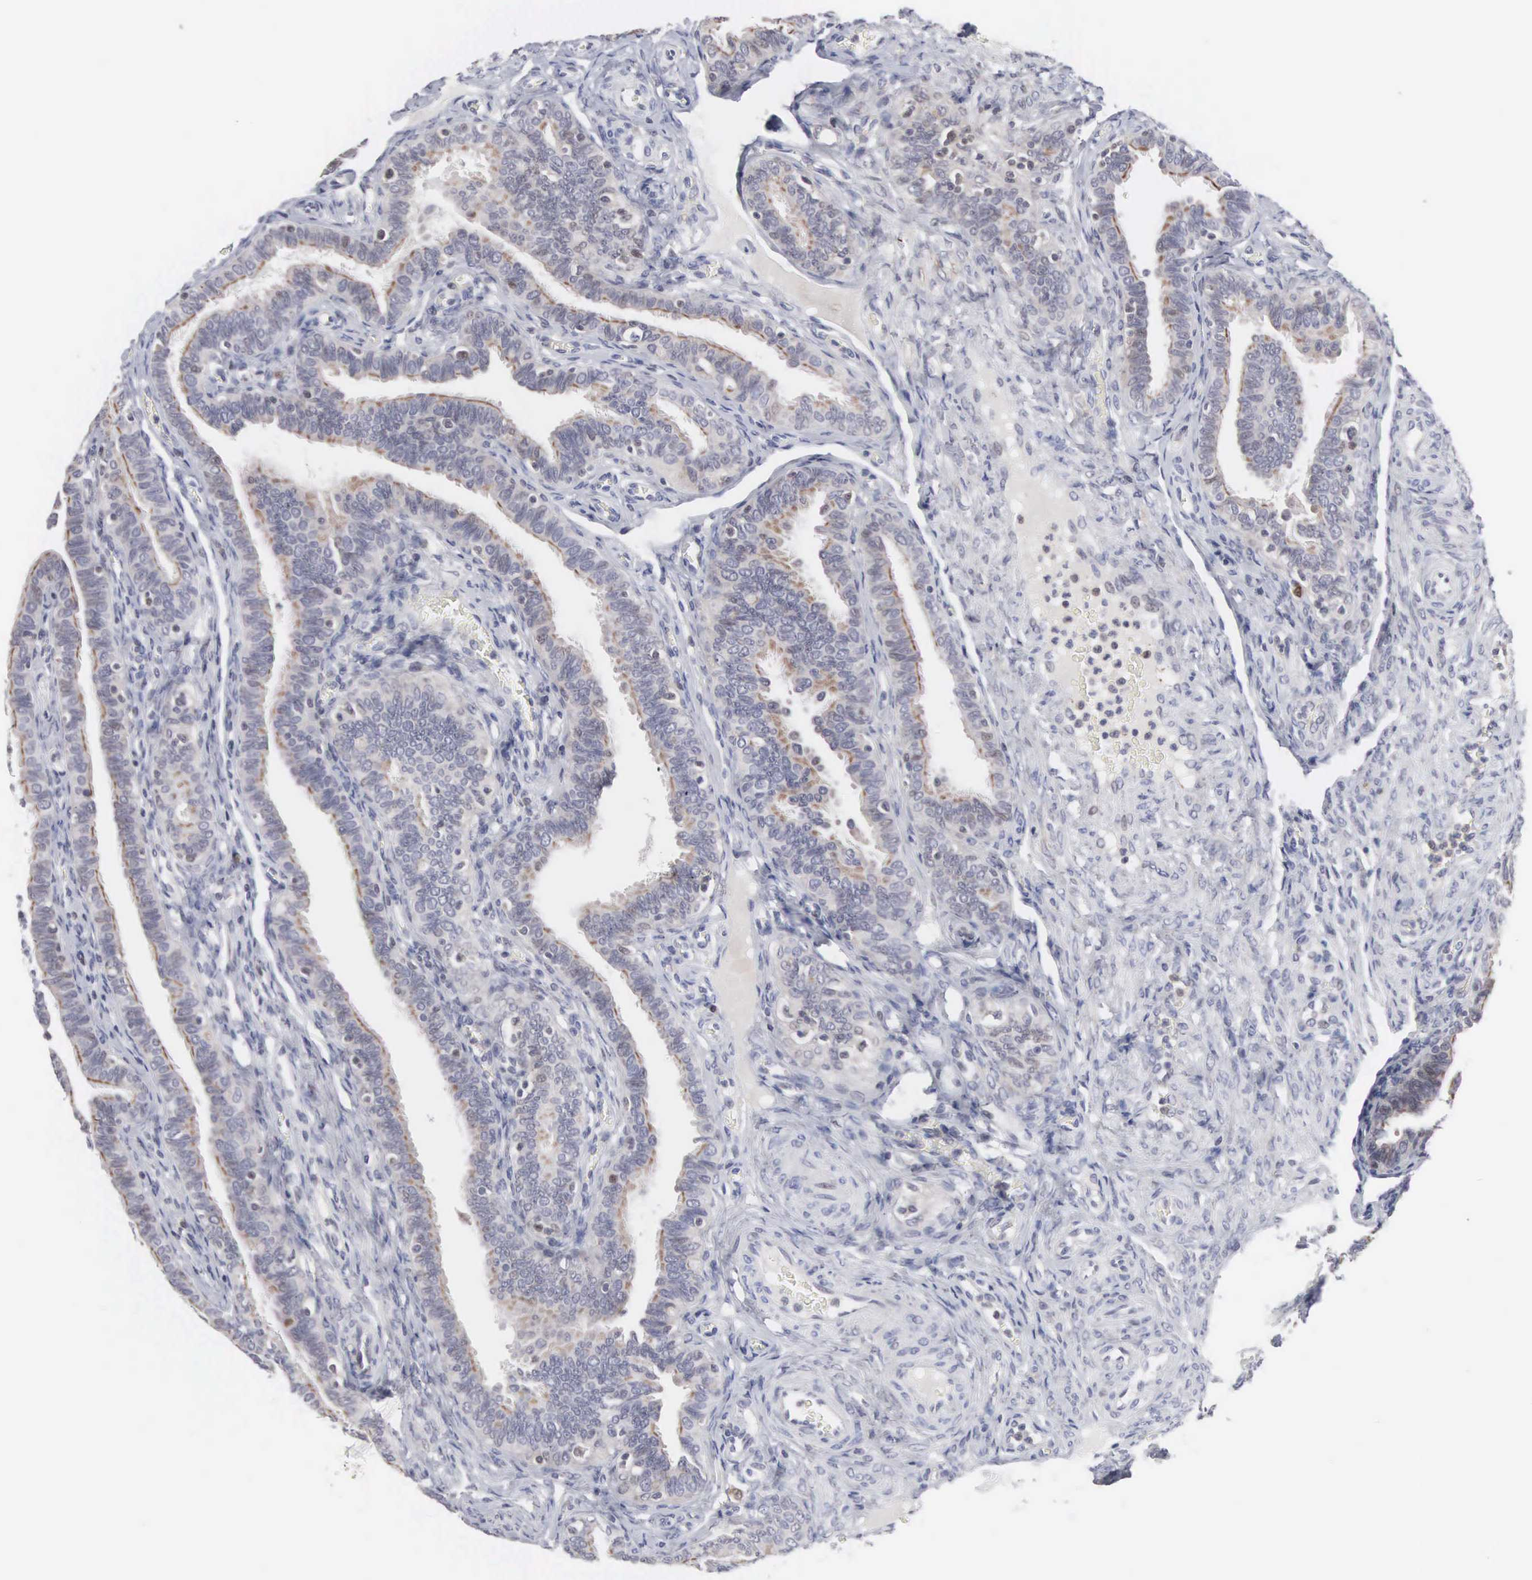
{"staining": {"intensity": "moderate", "quantity": "25%-75%", "location": "cytoplasmic/membranous"}, "tissue": "fallopian tube", "cell_type": "Glandular cells", "image_type": "normal", "snomed": [{"axis": "morphology", "description": "Normal tissue, NOS"}, {"axis": "topography", "description": "Fallopian tube"}], "caption": "IHC staining of benign fallopian tube, which reveals medium levels of moderate cytoplasmic/membranous expression in about 25%-75% of glandular cells indicating moderate cytoplasmic/membranous protein positivity. The staining was performed using DAB (3,3'-diaminobenzidine) (brown) for protein detection and nuclei were counterstained in hematoxylin (blue).", "gene": "ACOT4", "patient": {"sex": "female", "age": 38}}